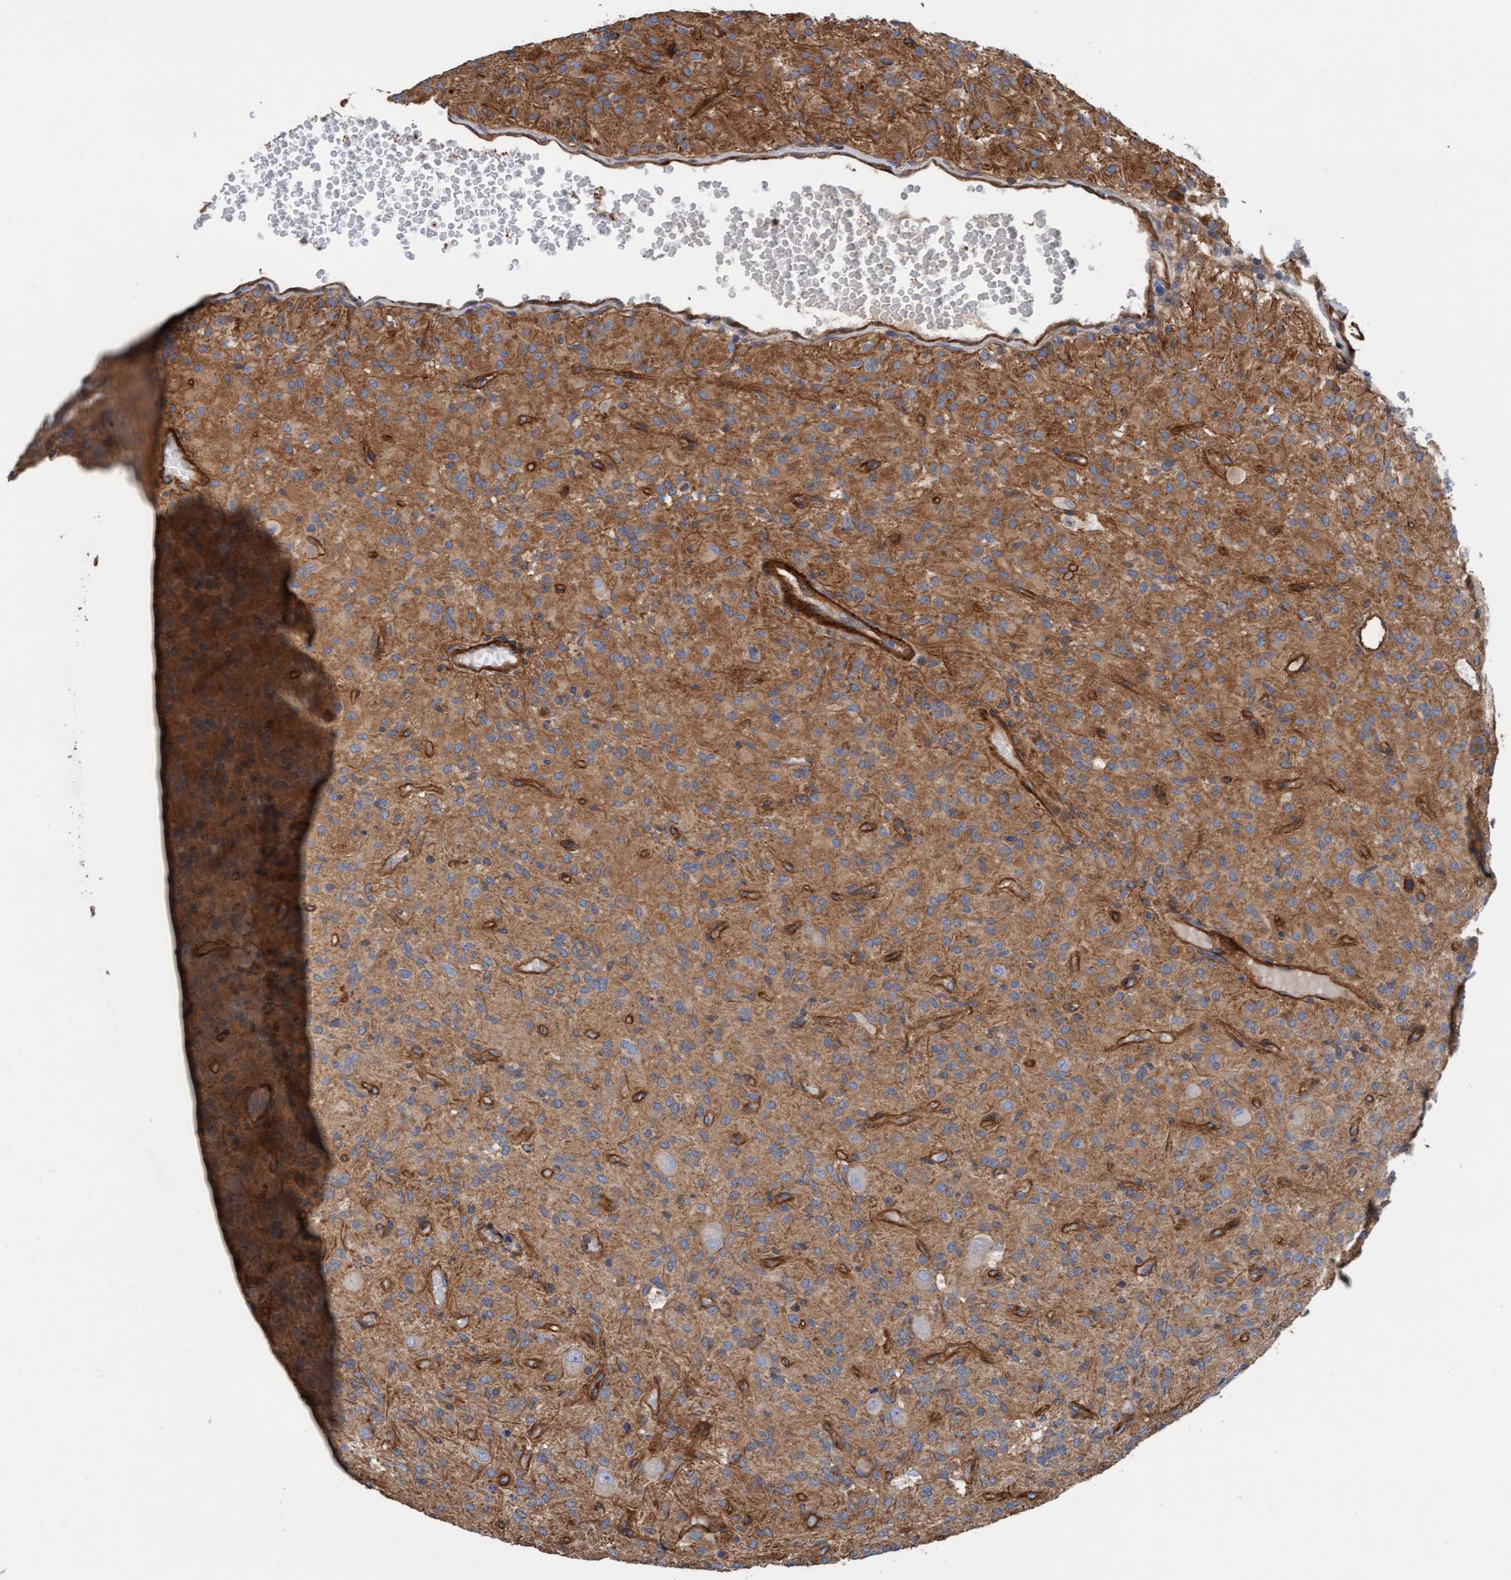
{"staining": {"intensity": "moderate", "quantity": ">75%", "location": "cytoplasmic/membranous"}, "tissue": "glioma", "cell_type": "Tumor cells", "image_type": "cancer", "snomed": [{"axis": "morphology", "description": "Glioma, malignant, High grade"}, {"axis": "topography", "description": "Brain"}], "caption": "Moderate cytoplasmic/membranous expression is identified in approximately >75% of tumor cells in glioma. The protein of interest is shown in brown color, while the nuclei are stained blue.", "gene": "STXBP4", "patient": {"sex": "female", "age": 59}}